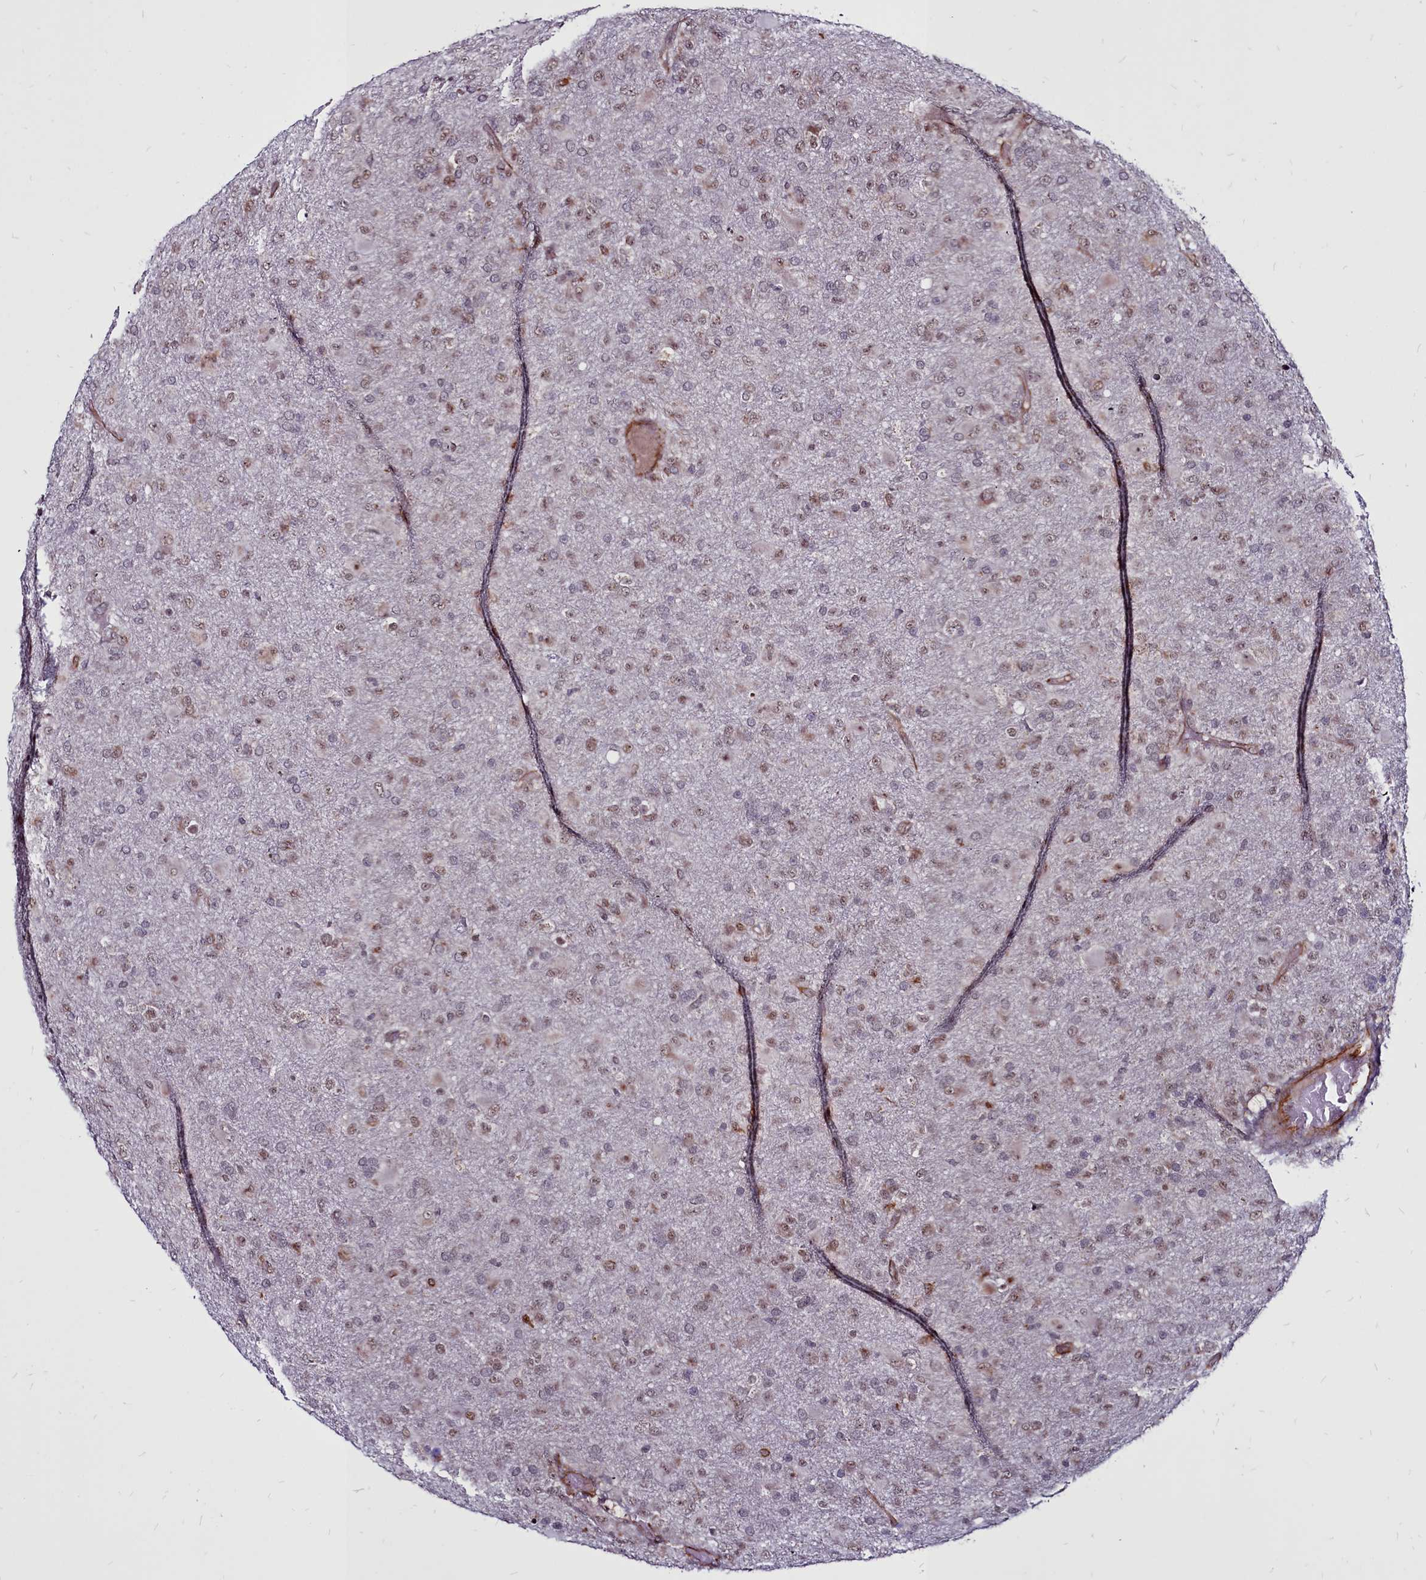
{"staining": {"intensity": "weak", "quantity": "<25%", "location": "nuclear"}, "tissue": "glioma", "cell_type": "Tumor cells", "image_type": "cancer", "snomed": [{"axis": "morphology", "description": "Glioma, malignant, Low grade"}, {"axis": "topography", "description": "Brain"}], "caption": "This is an immunohistochemistry (IHC) image of human glioma. There is no staining in tumor cells.", "gene": "CLK3", "patient": {"sex": "male", "age": 65}}